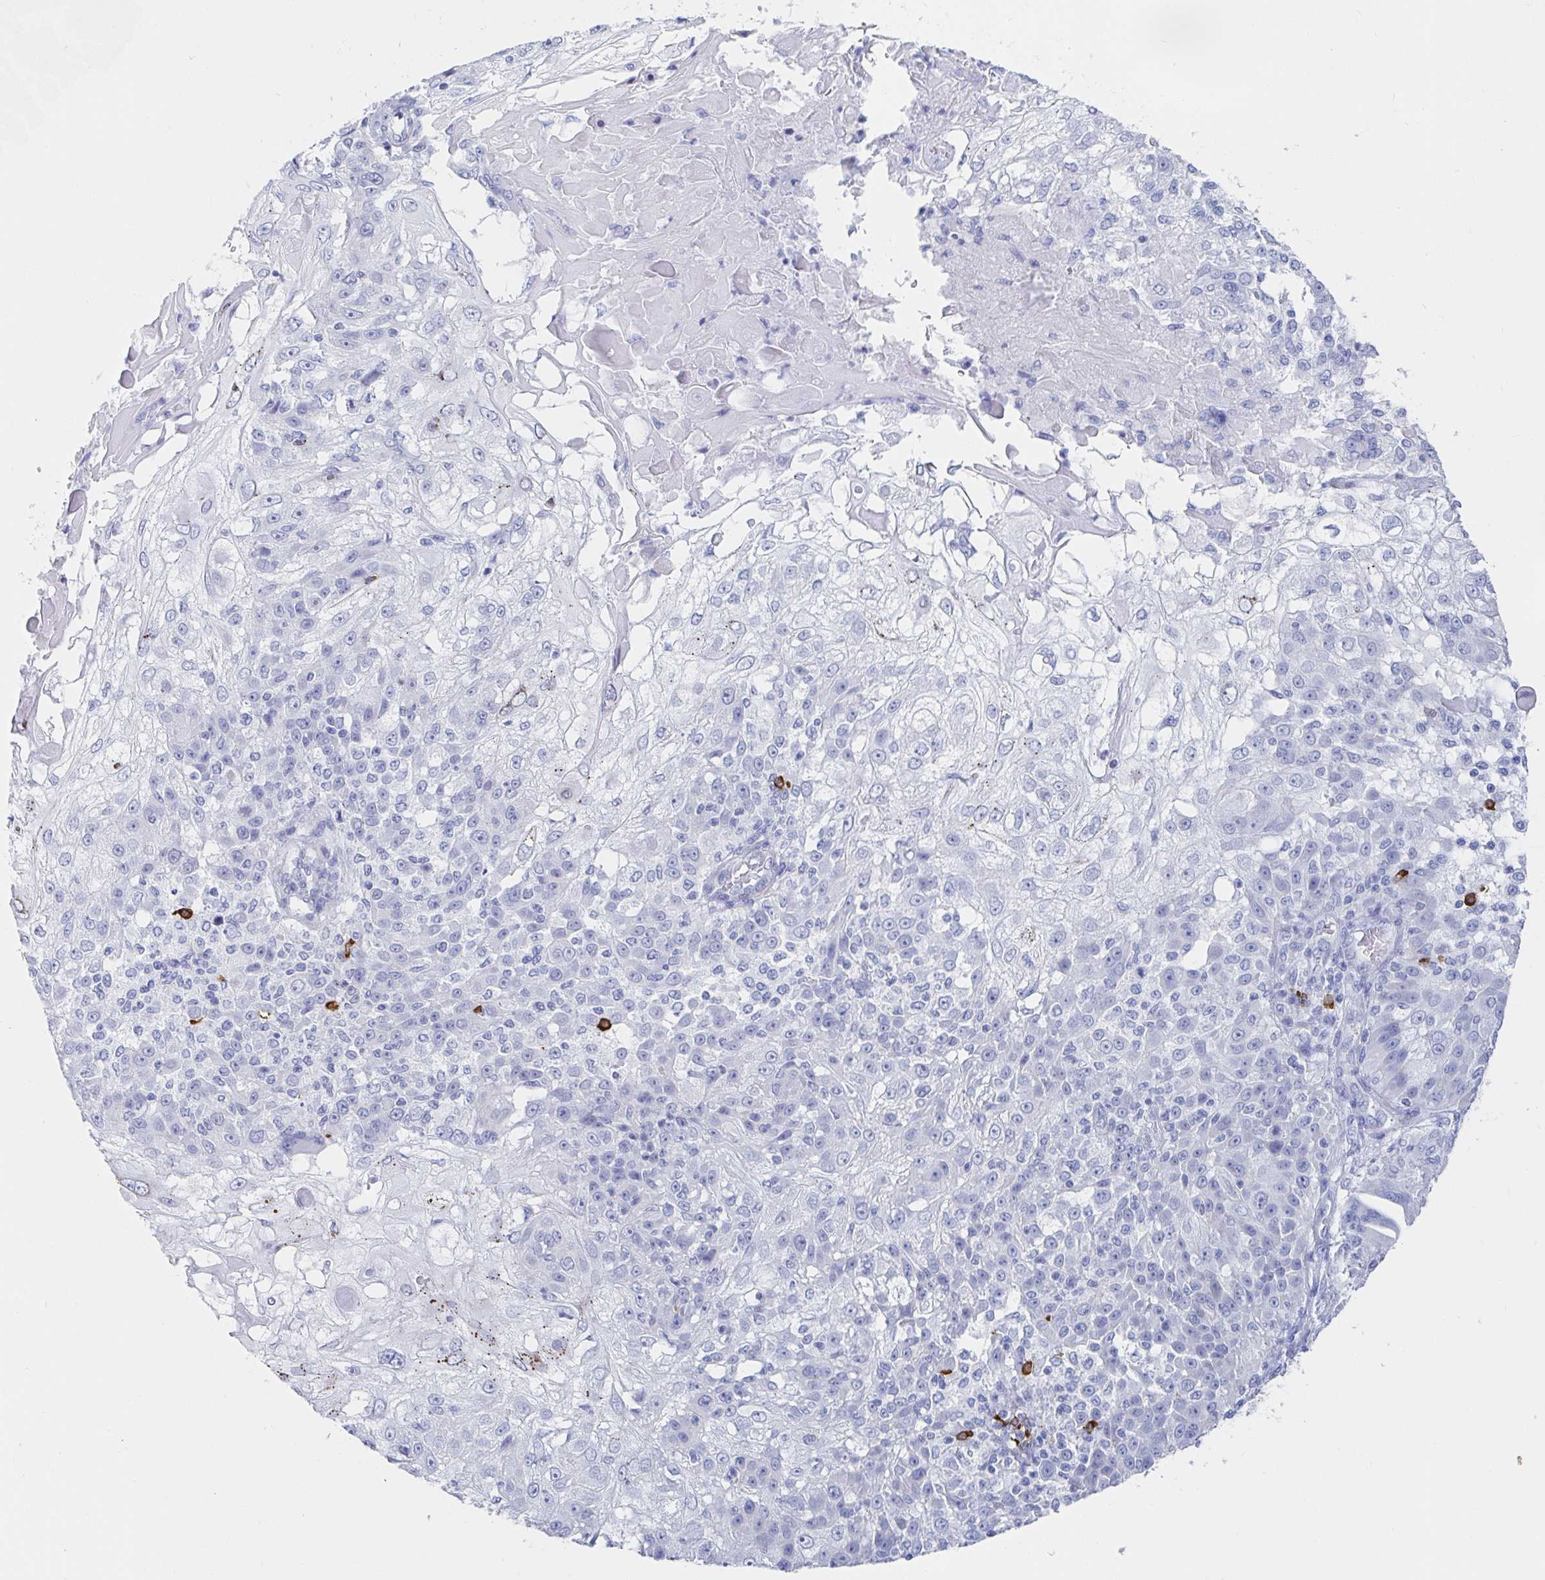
{"staining": {"intensity": "moderate", "quantity": "<25%", "location": "cytoplasmic/membranous"}, "tissue": "skin cancer", "cell_type": "Tumor cells", "image_type": "cancer", "snomed": [{"axis": "morphology", "description": "Normal tissue, NOS"}, {"axis": "morphology", "description": "Squamous cell carcinoma, NOS"}, {"axis": "topography", "description": "Skin"}], "caption": "Immunohistochemistry (IHC) staining of skin cancer, which demonstrates low levels of moderate cytoplasmic/membranous positivity in approximately <25% of tumor cells indicating moderate cytoplasmic/membranous protein expression. The staining was performed using DAB (brown) for protein detection and nuclei were counterstained in hematoxylin (blue).", "gene": "PACSIN1", "patient": {"sex": "female", "age": 83}}